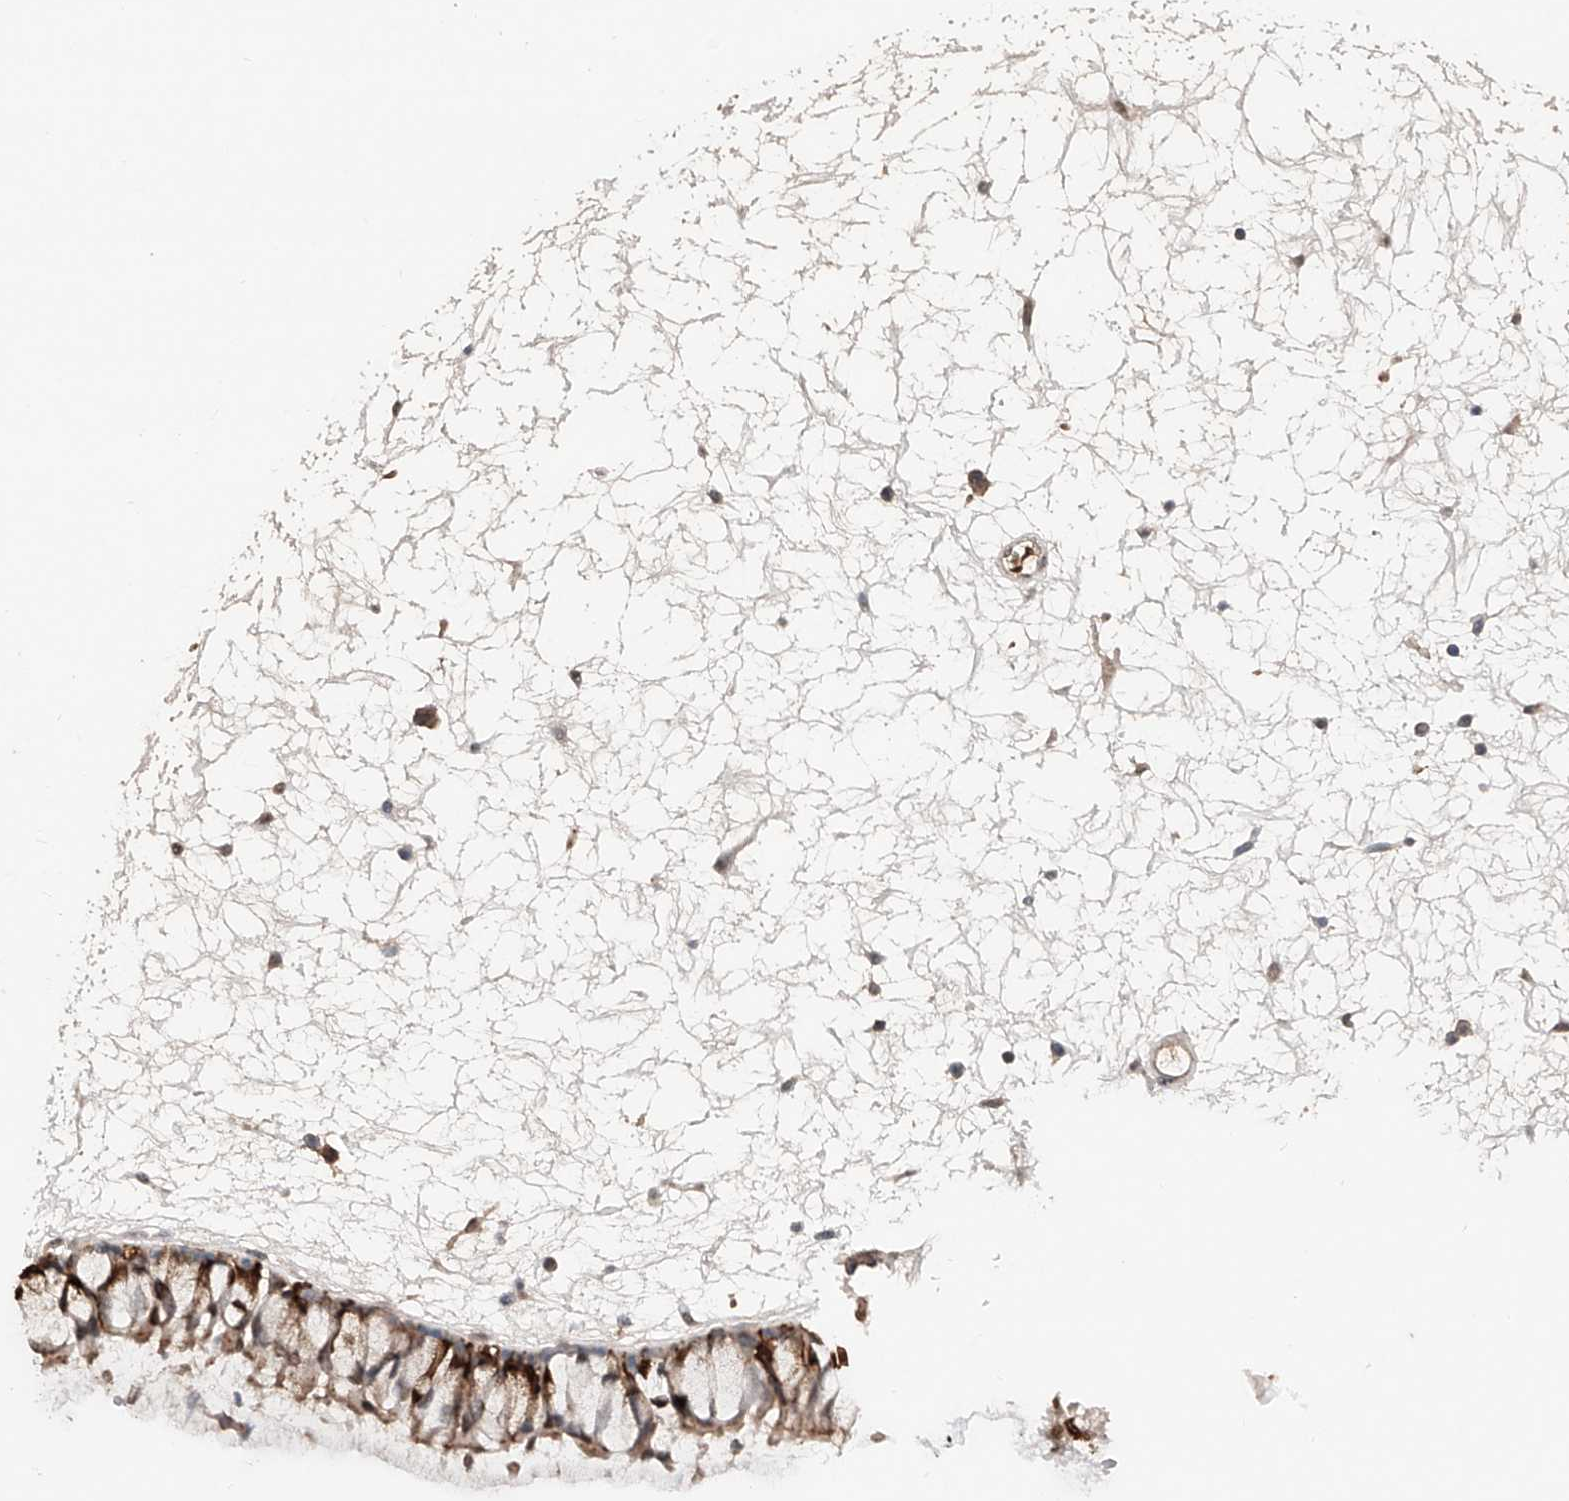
{"staining": {"intensity": "strong", "quantity": "25%-75%", "location": "cytoplasmic/membranous,nuclear"}, "tissue": "nasopharynx", "cell_type": "Respiratory epithelial cells", "image_type": "normal", "snomed": [{"axis": "morphology", "description": "Normal tissue, NOS"}, {"axis": "topography", "description": "Nasopharynx"}], "caption": "The micrograph reveals immunohistochemical staining of normal nasopharynx. There is strong cytoplasmic/membranous,nuclear staining is identified in about 25%-75% of respiratory epithelial cells. (DAB (3,3'-diaminobenzidine) IHC with brightfield microscopy, high magnification).", "gene": "TBX4", "patient": {"sex": "male", "age": 64}}